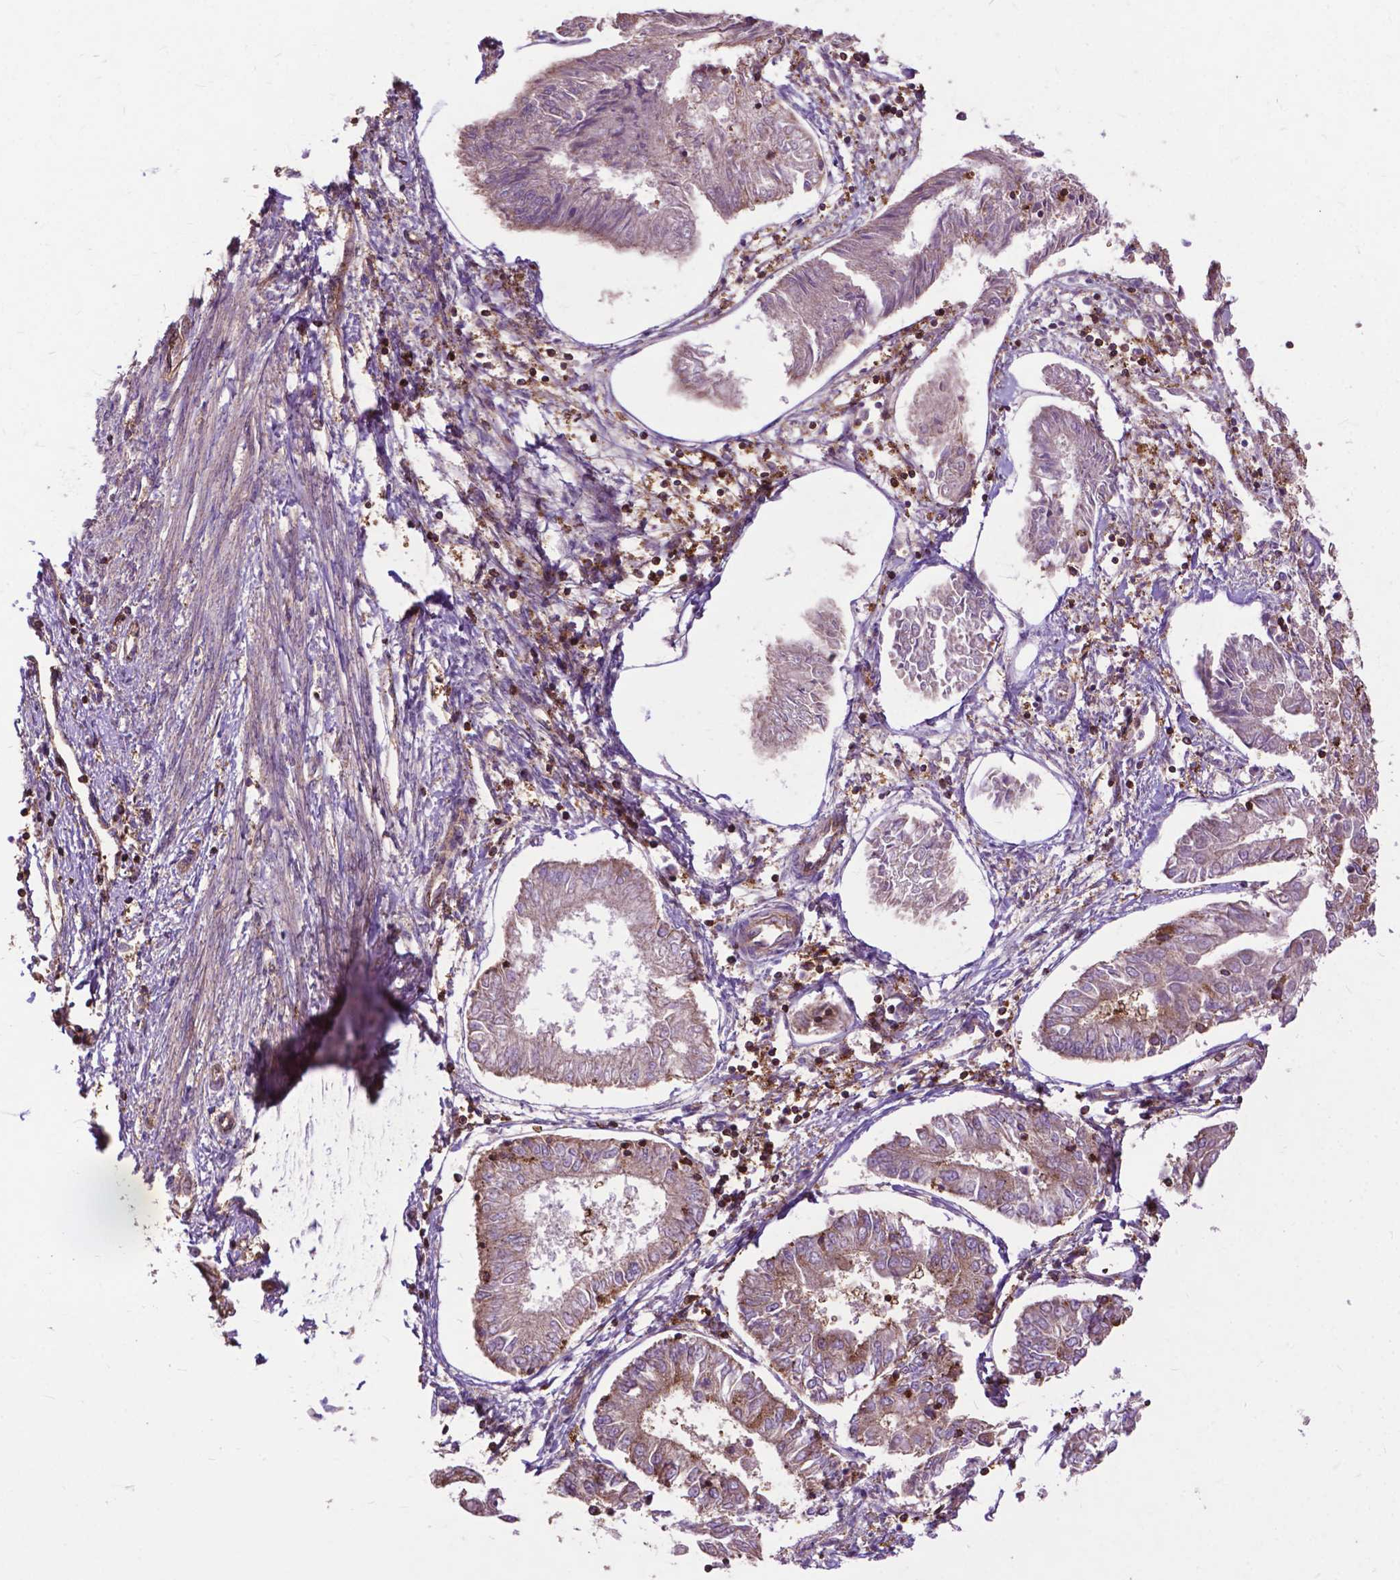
{"staining": {"intensity": "moderate", "quantity": "25%-75%", "location": "cytoplasmic/membranous"}, "tissue": "endometrial cancer", "cell_type": "Tumor cells", "image_type": "cancer", "snomed": [{"axis": "morphology", "description": "Adenocarcinoma, NOS"}, {"axis": "topography", "description": "Endometrium"}], "caption": "There is medium levels of moderate cytoplasmic/membranous staining in tumor cells of adenocarcinoma (endometrial), as demonstrated by immunohistochemical staining (brown color).", "gene": "CHMP4A", "patient": {"sex": "female", "age": 68}}